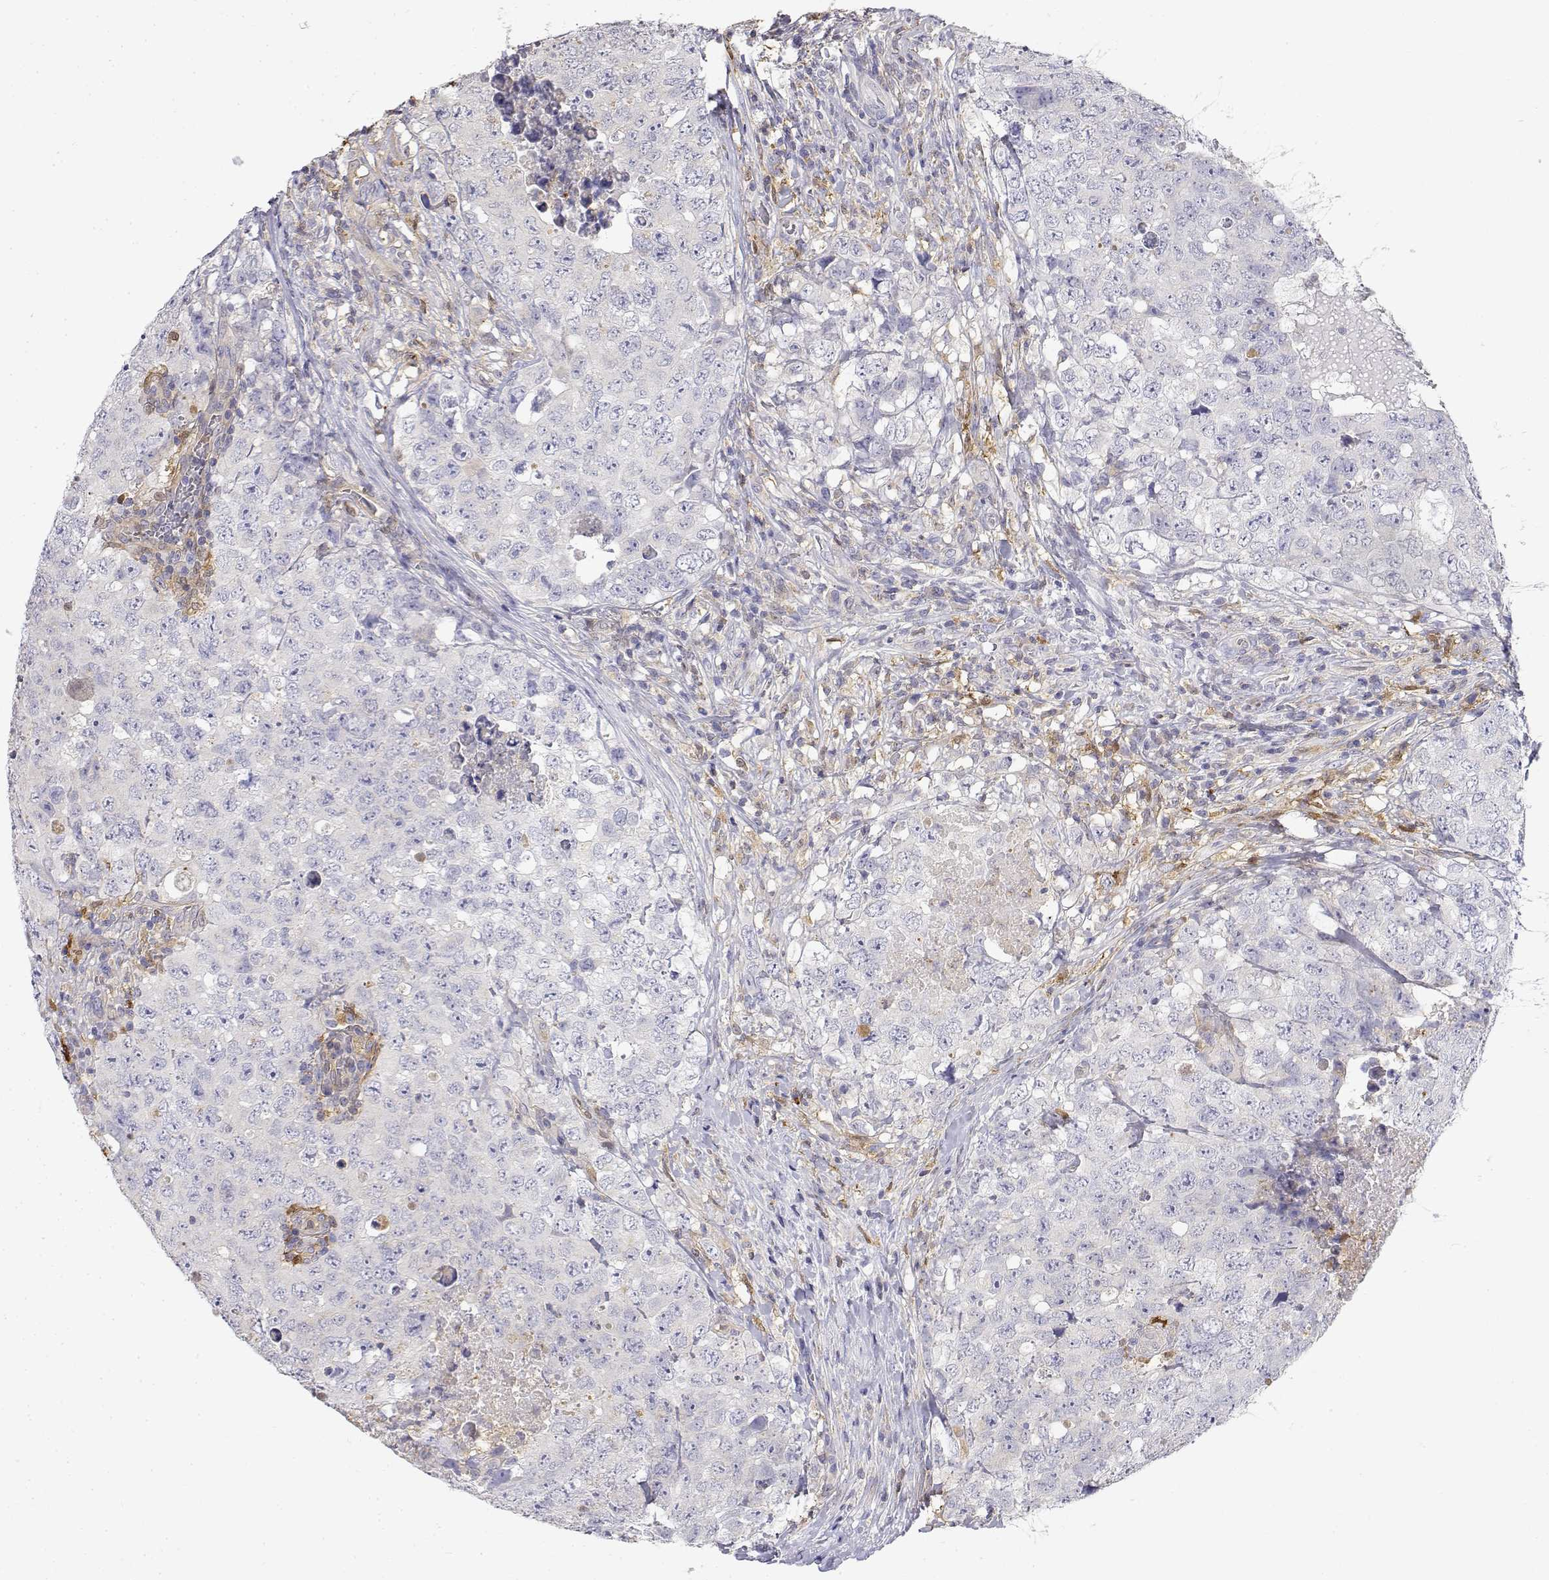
{"staining": {"intensity": "negative", "quantity": "none", "location": "none"}, "tissue": "testis cancer", "cell_type": "Tumor cells", "image_type": "cancer", "snomed": [{"axis": "morphology", "description": "Seminoma, NOS"}, {"axis": "topography", "description": "Testis"}], "caption": "The micrograph displays no staining of tumor cells in seminoma (testis).", "gene": "ADA", "patient": {"sex": "male", "age": 34}}